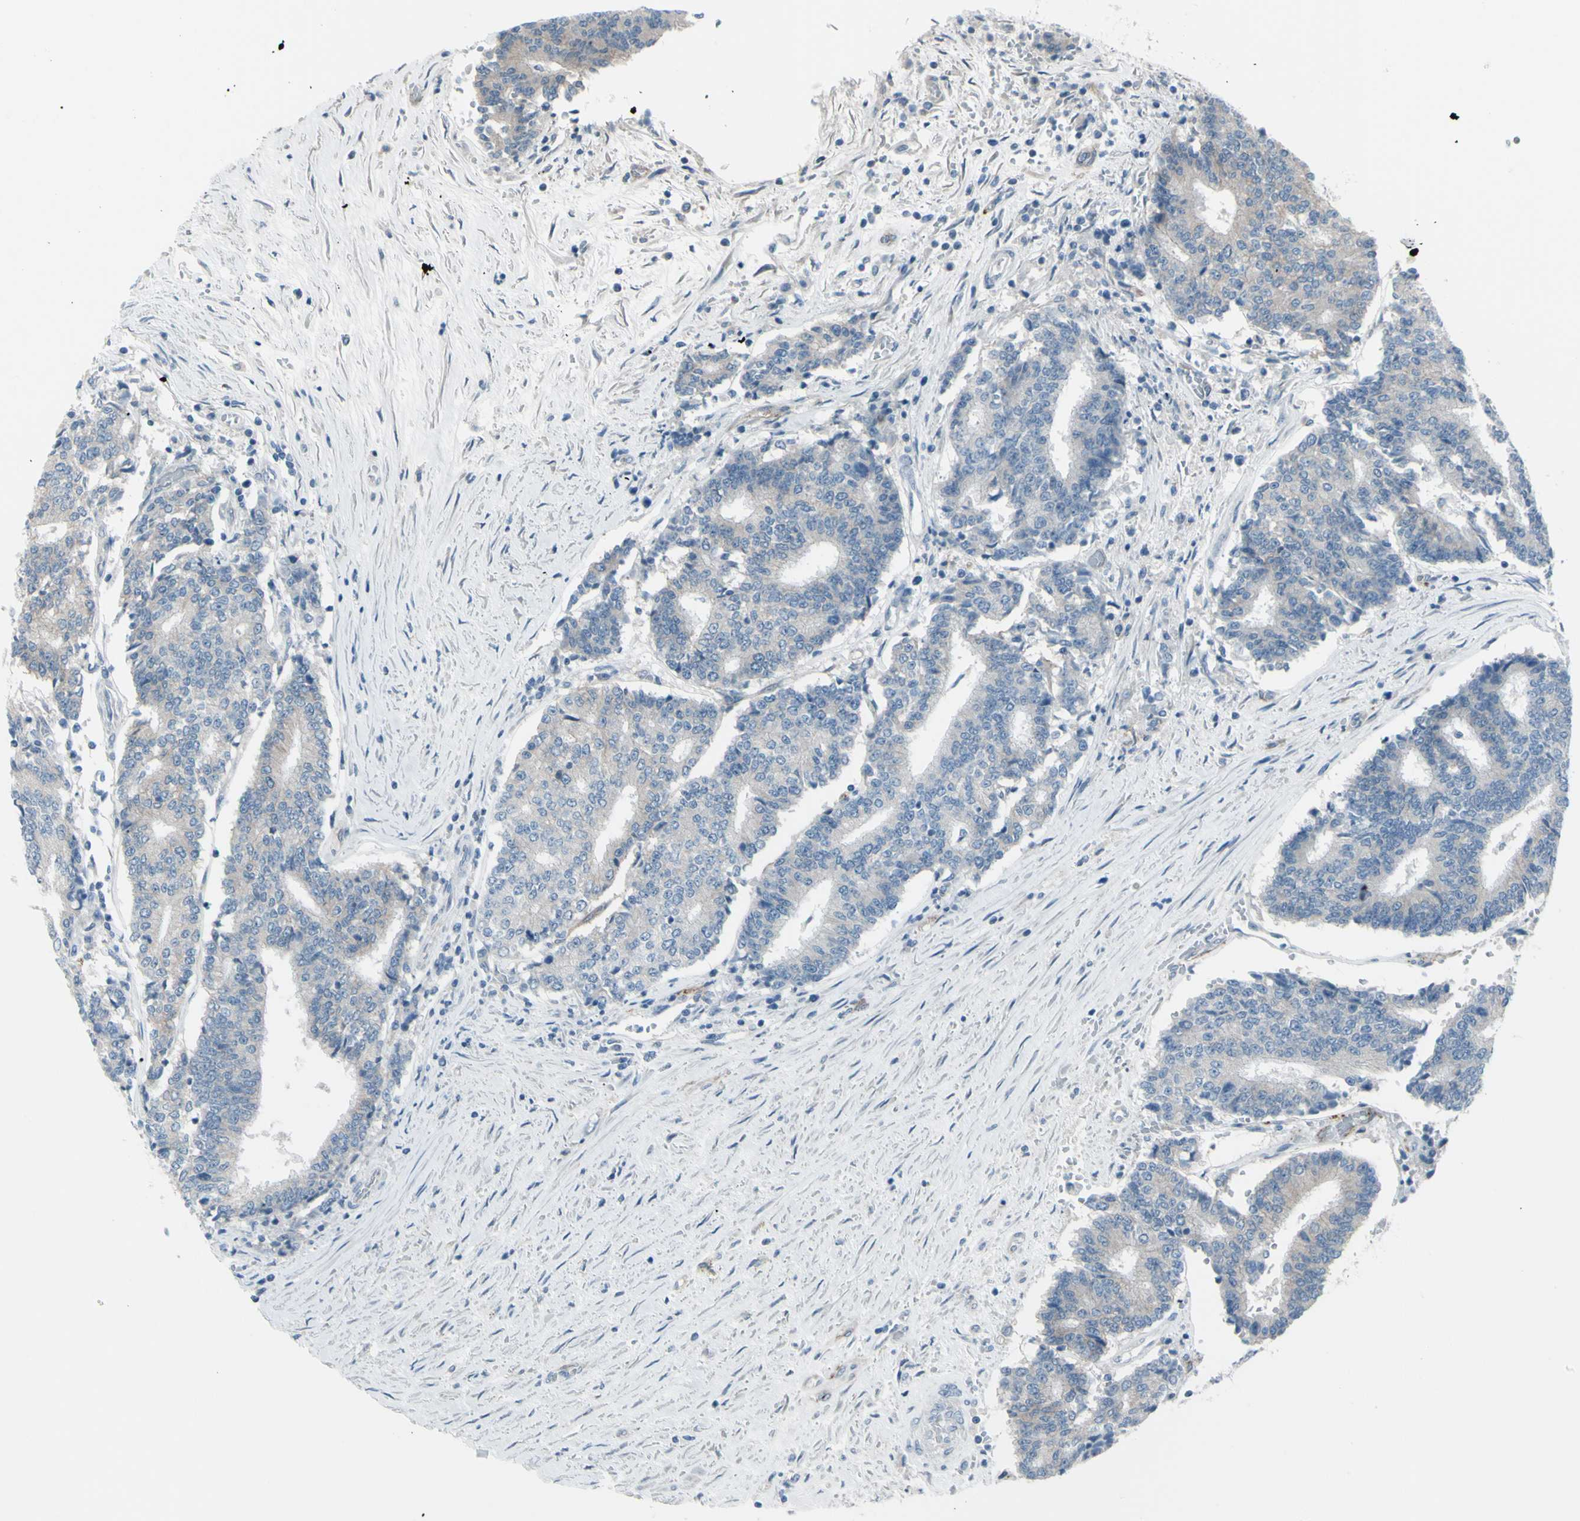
{"staining": {"intensity": "weak", "quantity": "<25%", "location": "cytoplasmic/membranous"}, "tissue": "prostate cancer", "cell_type": "Tumor cells", "image_type": "cancer", "snomed": [{"axis": "morphology", "description": "Normal tissue, NOS"}, {"axis": "morphology", "description": "Adenocarcinoma, High grade"}, {"axis": "topography", "description": "Prostate"}, {"axis": "topography", "description": "Seminal veicle"}], "caption": "An image of prostate cancer (high-grade adenocarcinoma) stained for a protein displays no brown staining in tumor cells.", "gene": "GPR34", "patient": {"sex": "male", "age": 55}}